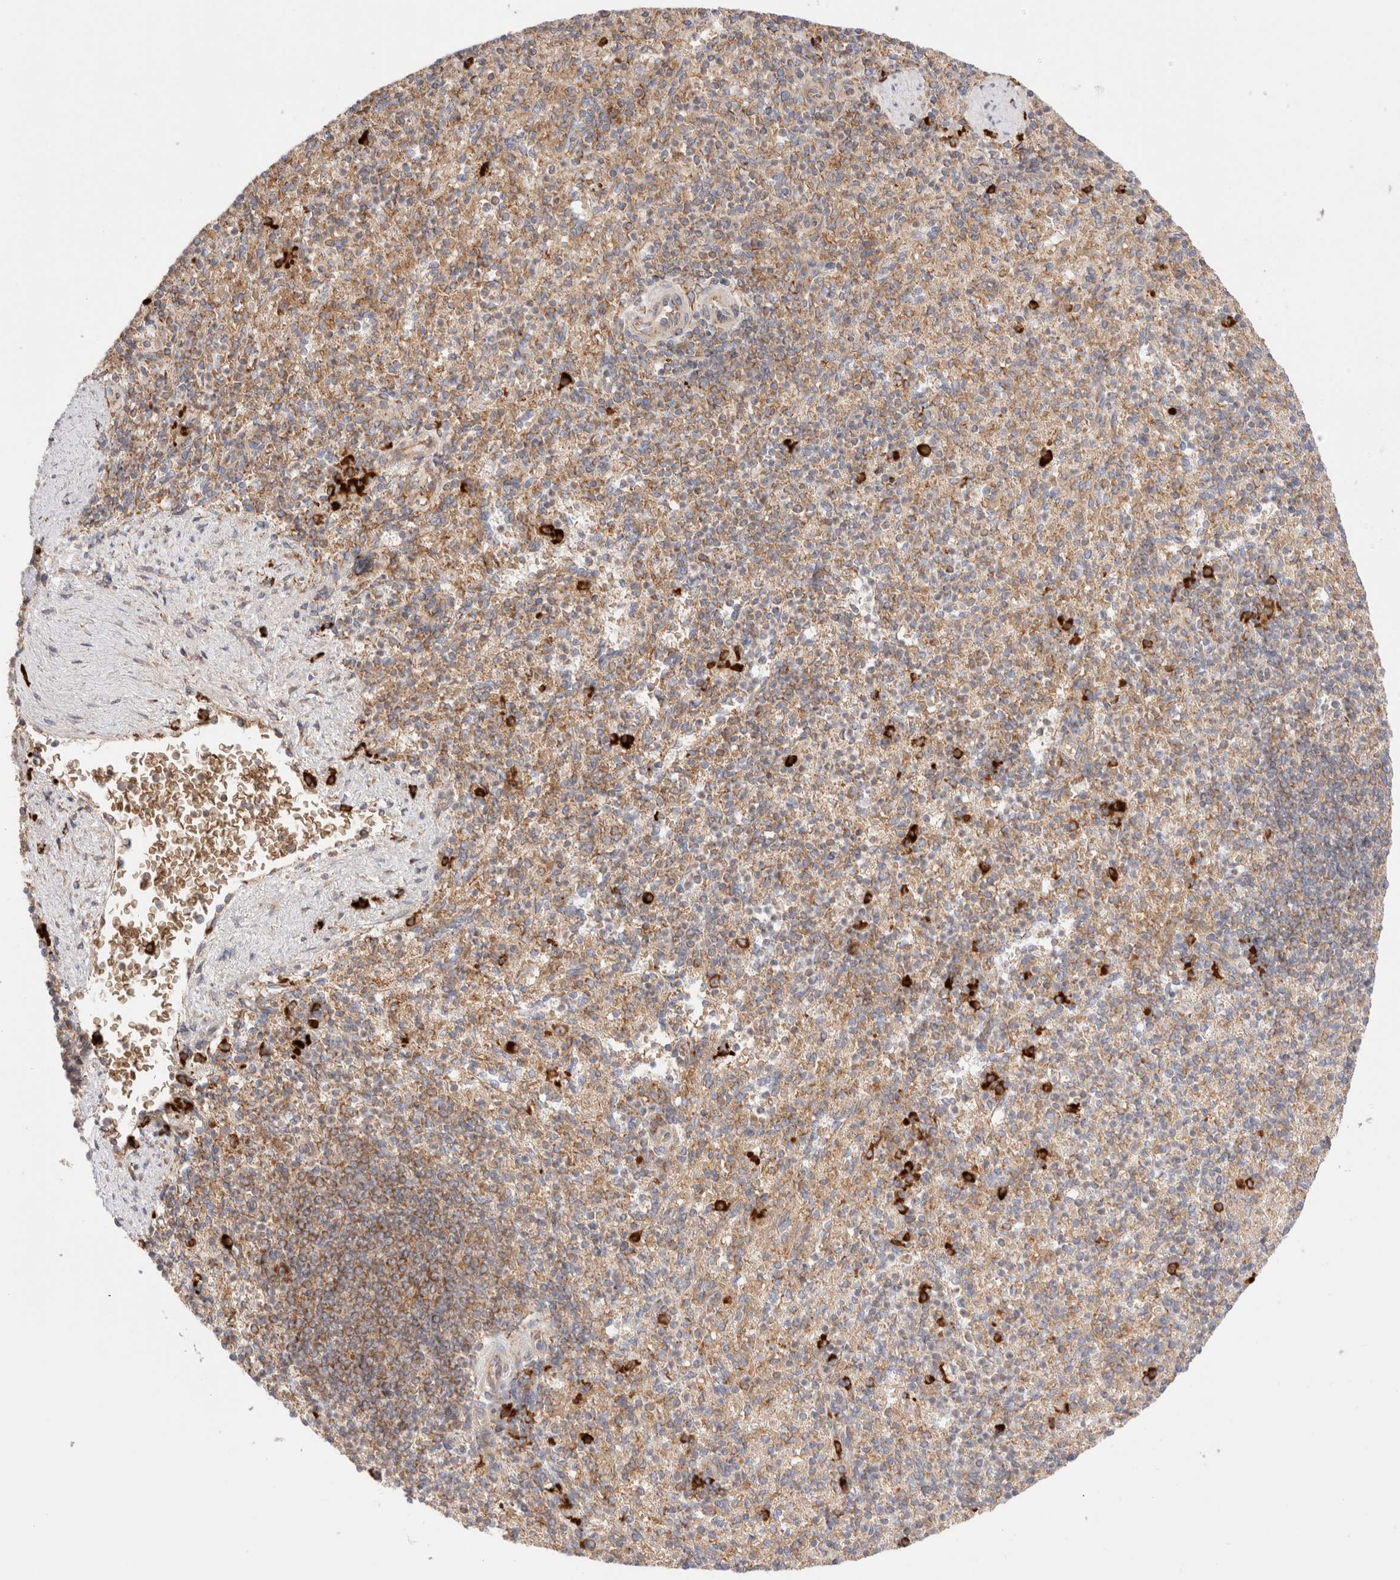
{"staining": {"intensity": "strong", "quantity": "<25%", "location": "cytoplasmic/membranous"}, "tissue": "spleen", "cell_type": "Cells in red pulp", "image_type": "normal", "snomed": [{"axis": "morphology", "description": "Normal tissue, NOS"}, {"axis": "topography", "description": "Spleen"}], "caption": "Benign spleen demonstrates strong cytoplasmic/membranous expression in about <25% of cells in red pulp, visualized by immunohistochemistry.", "gene": "UTS2B", "patient": {"sex": "female", "age": 74}}